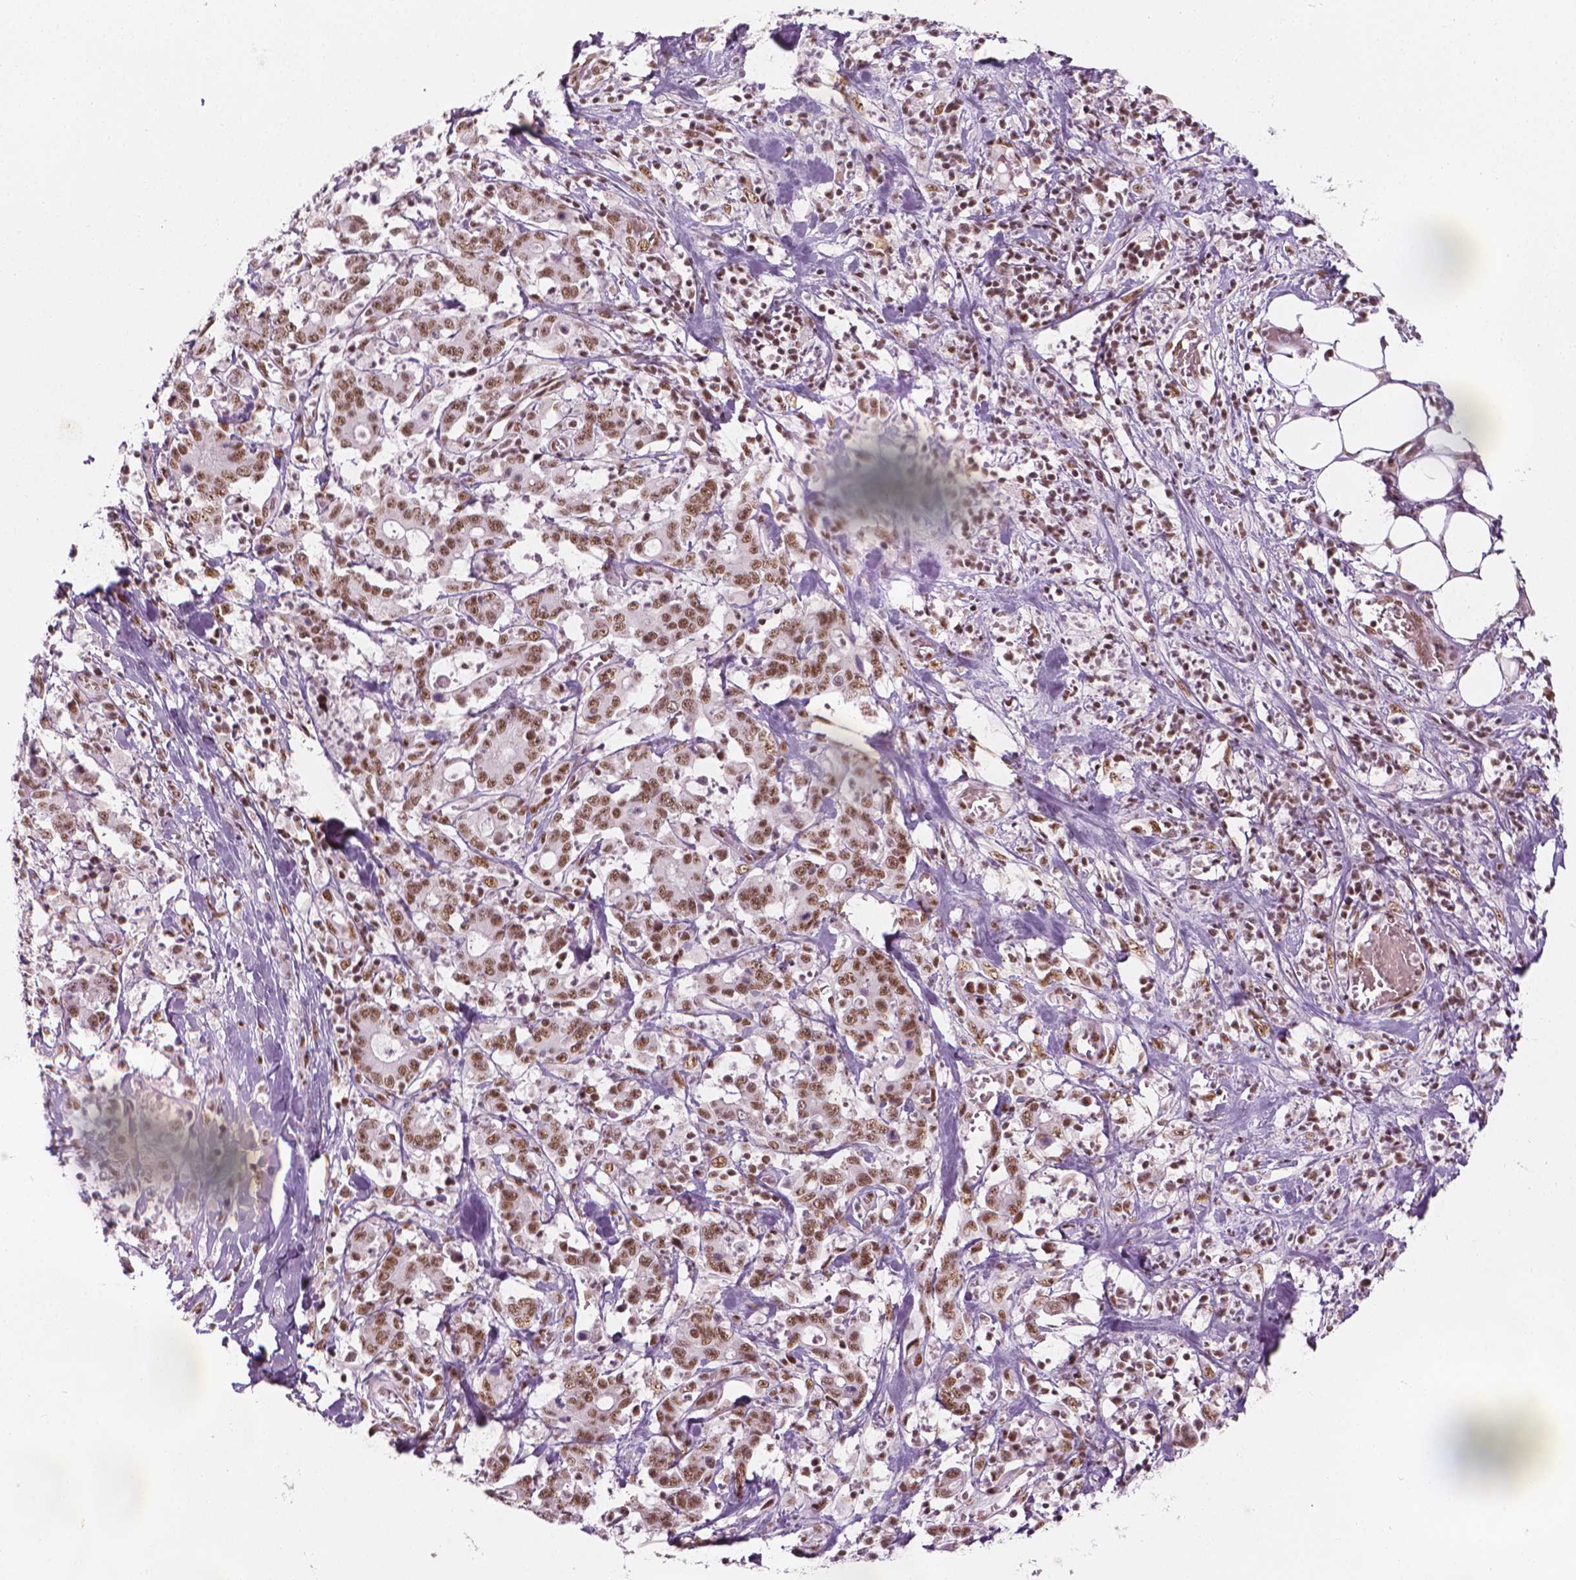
{"staining": {"intensity": "moderate", "quantity": ">75%", "location": "nuclear"}, "tissue": "stomach cancer", "cell_type": "Tumor cells", "image_type": "cancer", "snomed": [{"axis": "morphology", "description": "Adenocarcinoma, NOS"}, {"axis": "topography", "description": "Stomach, upper"}], "caption": "Protein staining reveals moderate nuclear staining in approximately >75% of tumor cells in stomach cancer. (brown staining indicates protein expression, while blue staining denotes nuclei).", "gene": "ELF2", "patient": {"sex": "male", "age": 68}}